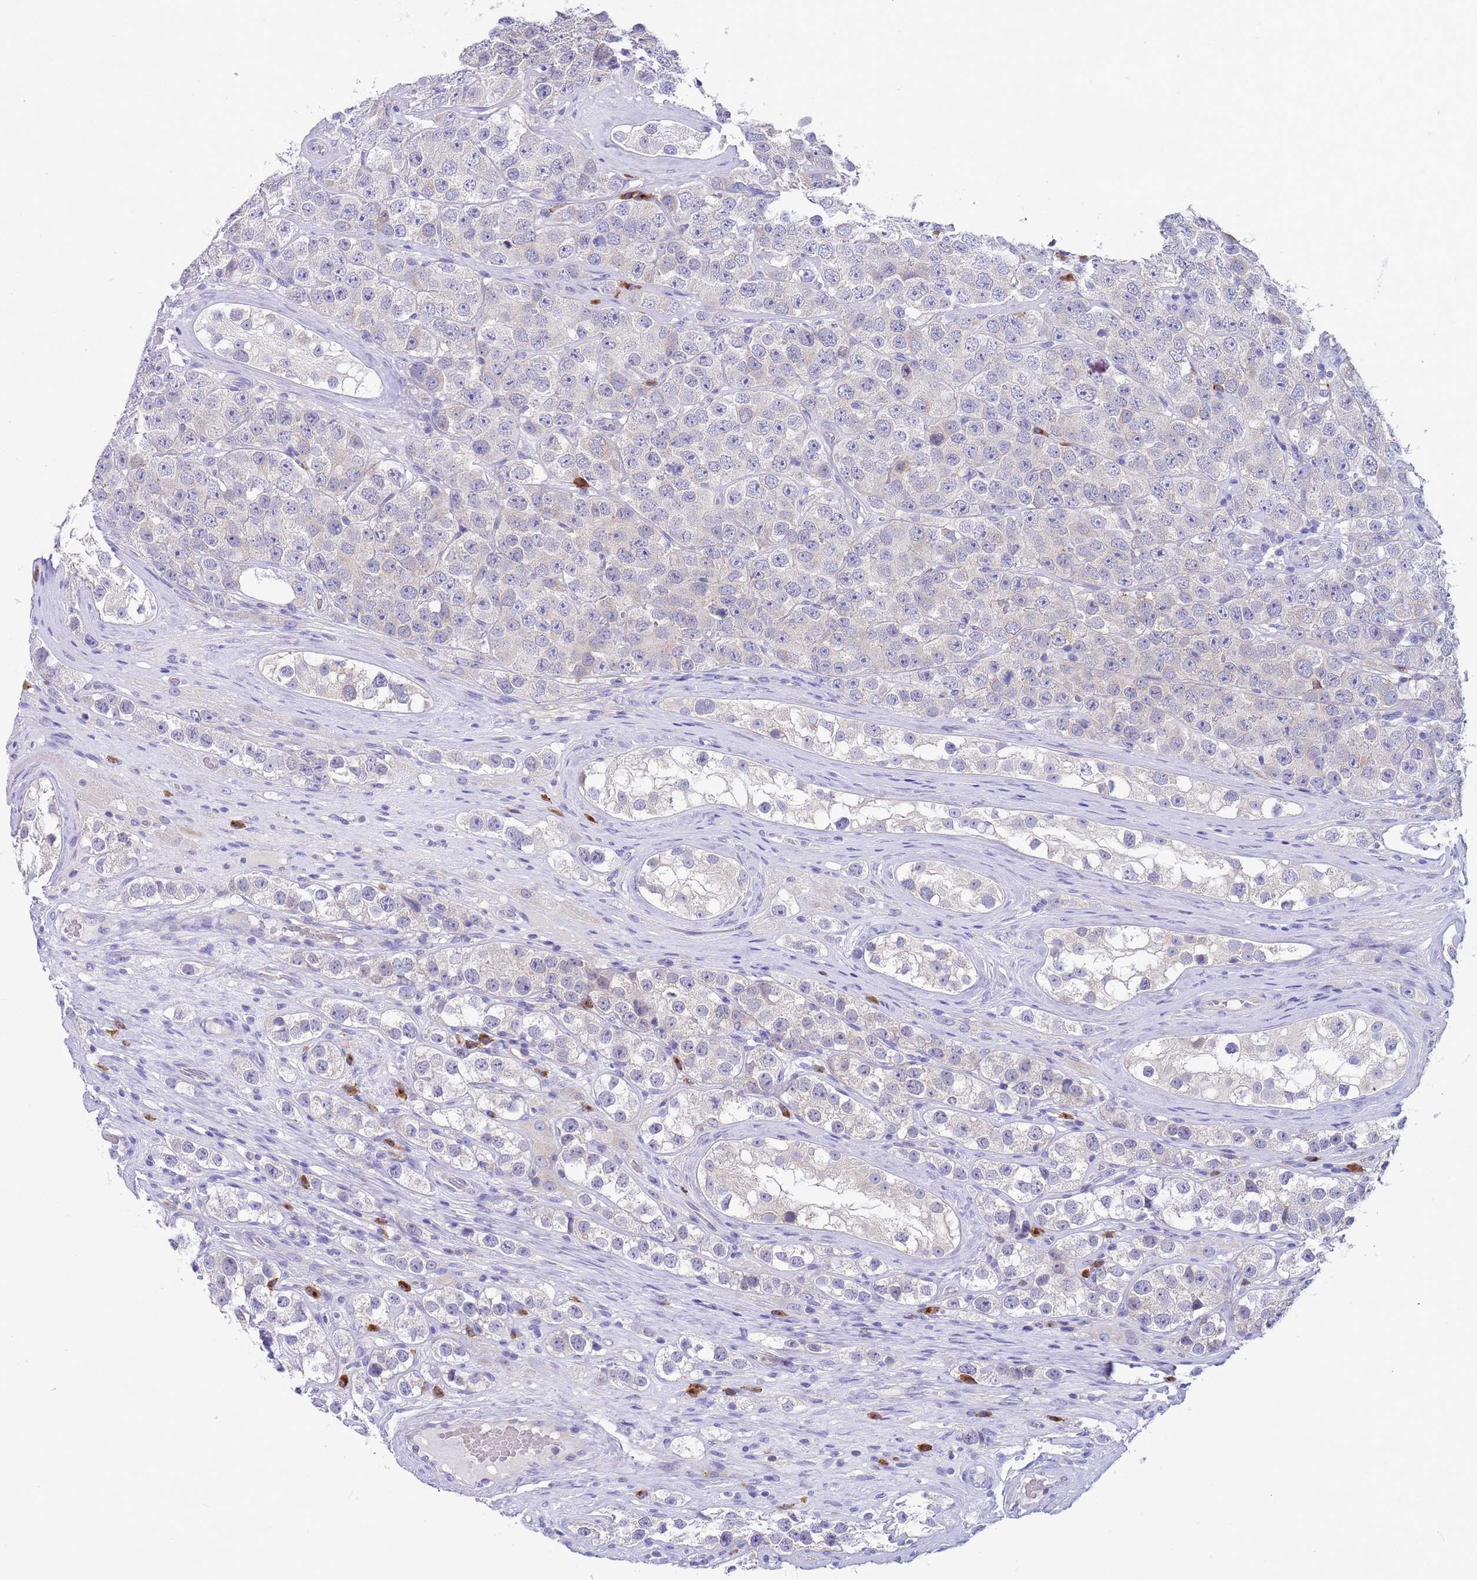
{"staining": {"intensity": "negative", "quantity": "none", "location": "none"}, "tissue": "testis cancer", "cell_type": "Tumor cells", "image_type": "cancer", "snomed": [{"axis": "morphology", "description": "Seminoma, NOS"}, {"axis": "topography", "description": "Testis"}], "caption": "Immunohistochemistry micrograph of human seminoma (testis) stained for a protein (brown), which exhibits no positivity in tumor cells. (Stains: DAB immunohistochemistry with hematoxylin counter stain, Microscopy: brightfield microscopy at high magnification).", "gene": "TYW1", "patient": {"sex": "male", "age": 28}}